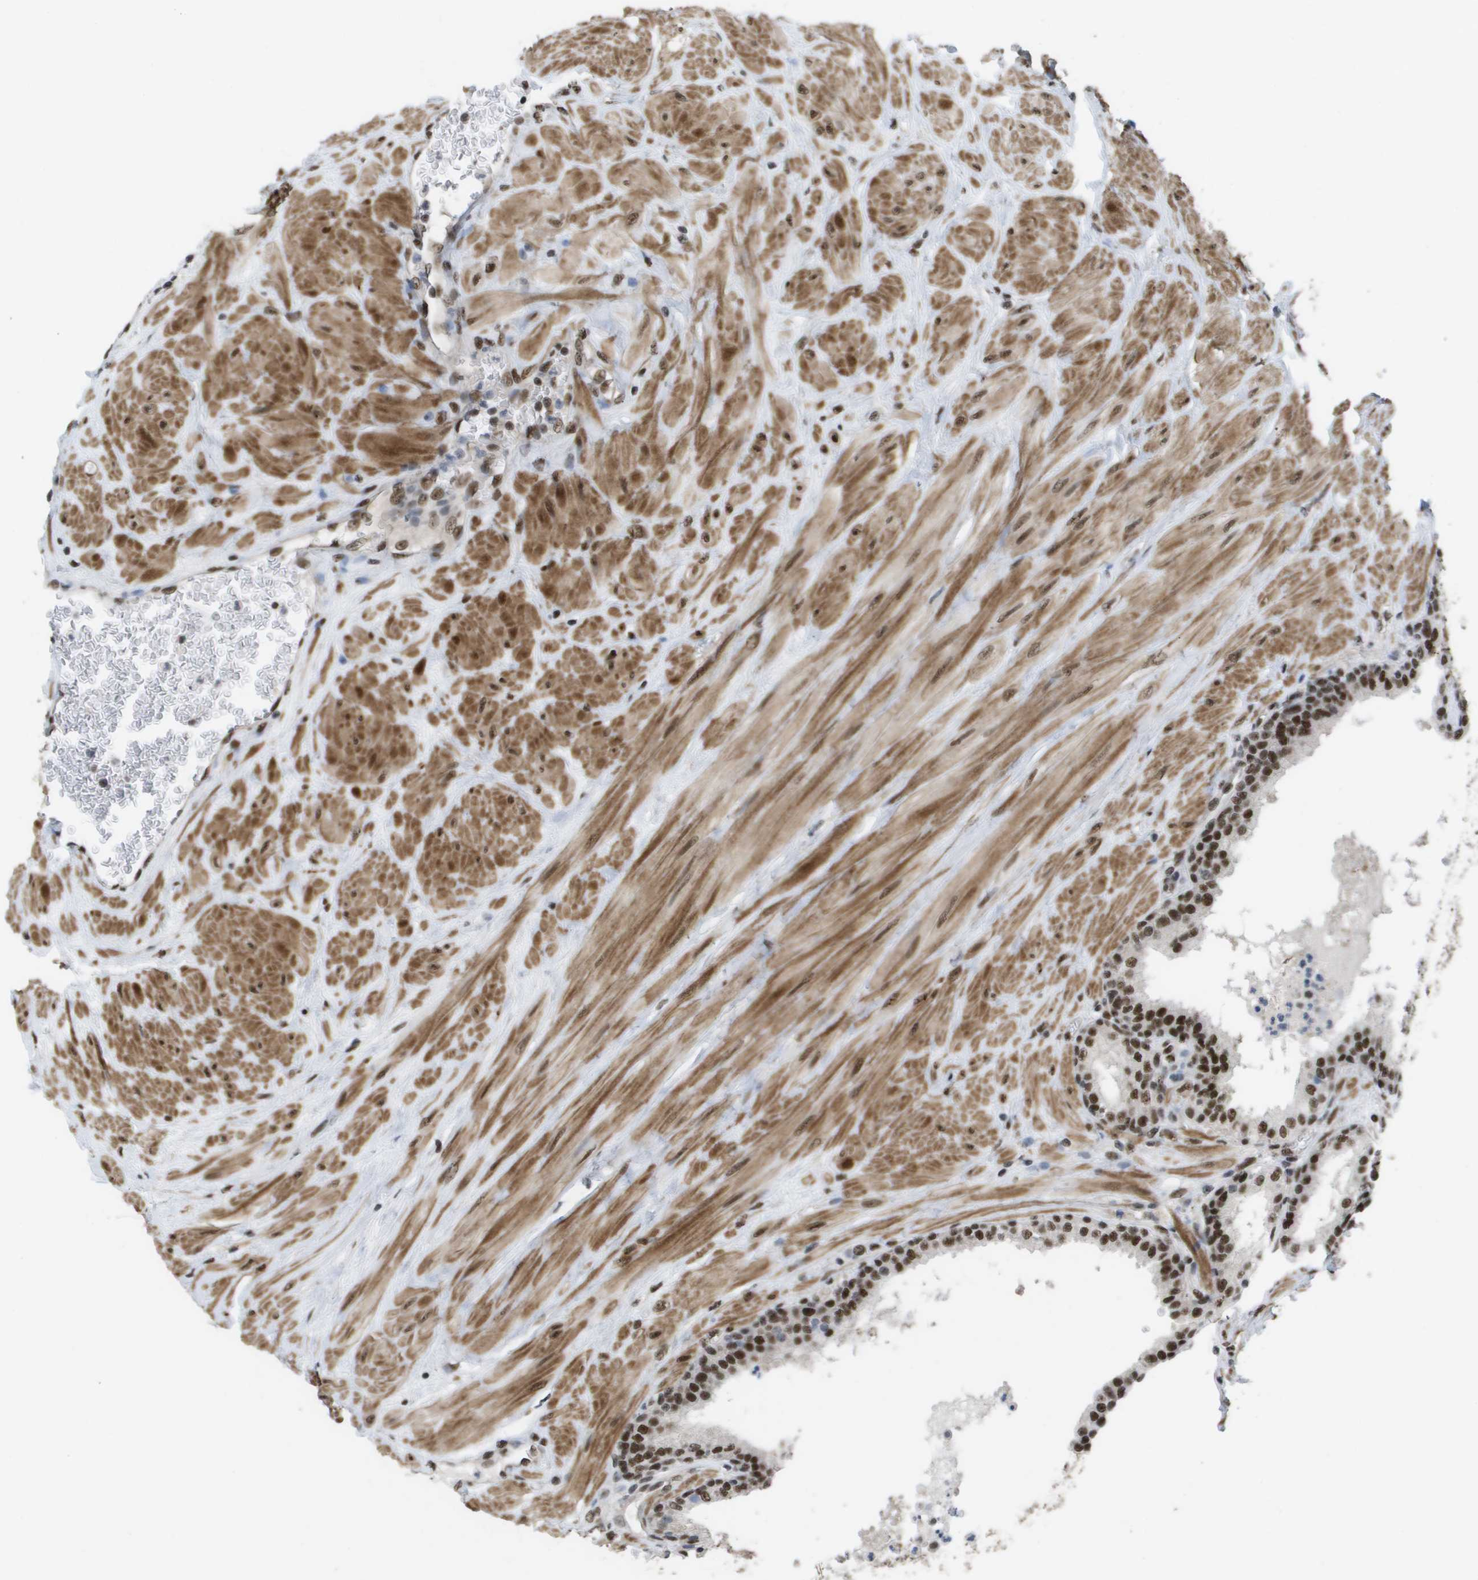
{"staining": {"intensity": "strong", "quantity": ">75%", "location": "nuclear"}, "tissue": "prostate", "cell_type": "Glandular cells", "image_type": "normal", "snomed": [{"axis": "morphology", "description": "Normal tissue, NOS"}, {"axis": "topography", "description": "Prostate"}], "caption": "Immunohistochemistry histopathology image of normal human prostate stained for a protein (brown), which displays high levels of strong nuclear positivity in approximately >75% of glandular cells.", "gene": "CDT1", "patient": {"sex": "male", "age": 51}}